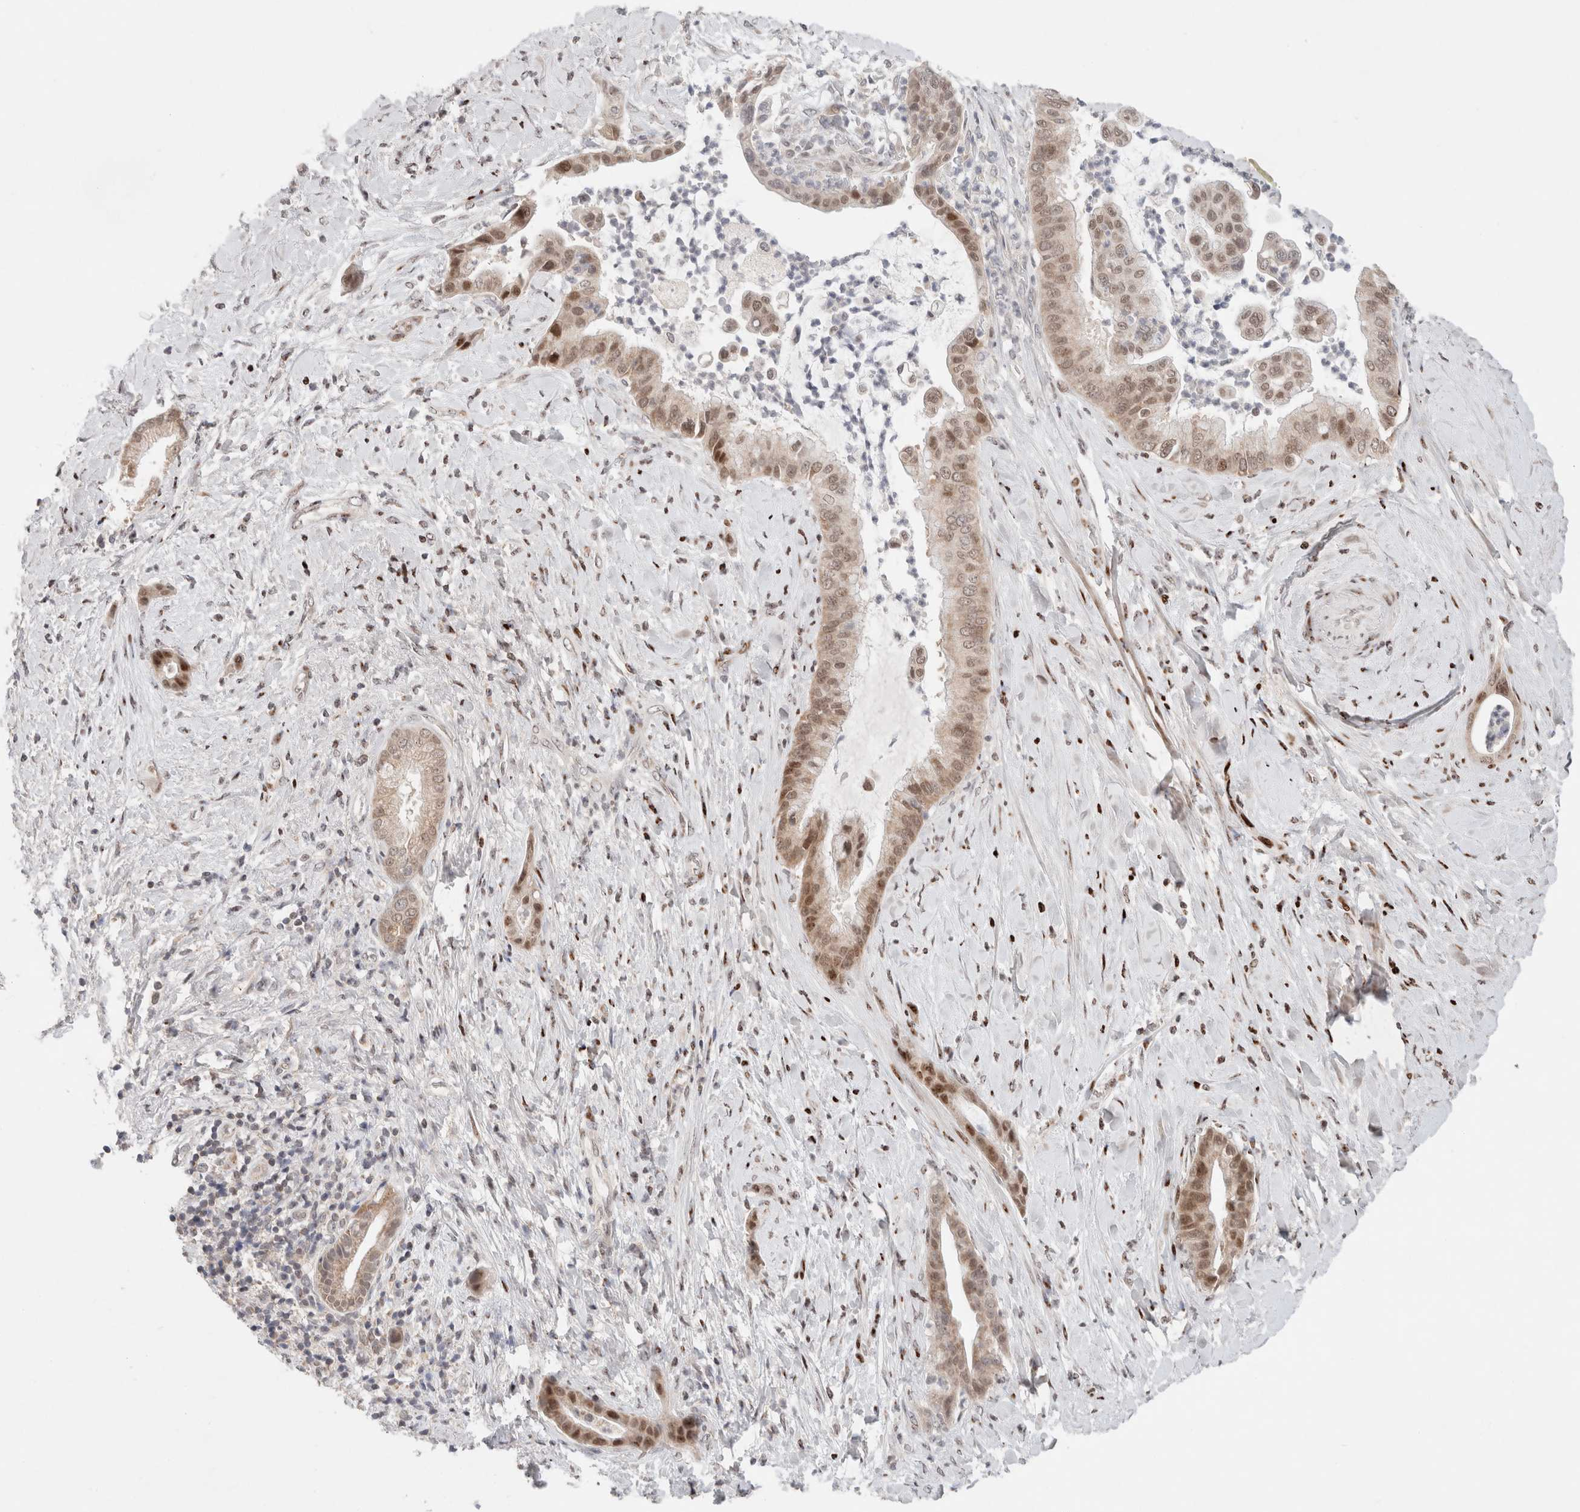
{"staining": {"intensity": "moderate", "quantity": ">75%", "location": "cytoplasmic/membranous,nuclear"}, "tissue": "liver cancer", "cell_type": "Tumor cells", "image_type": "cancer", "snomed": [{"axis": "morphology", "description": "Cholangiocarcinoma"}, {"axis": "topography", "description": "Liver"}], "caption": "Human liver cholangiocarcinoma stained with a protein marker shows moderate staining in tumor cells.", "gene": "ERI3", "patient": {"sex": "female", "age": 54}}